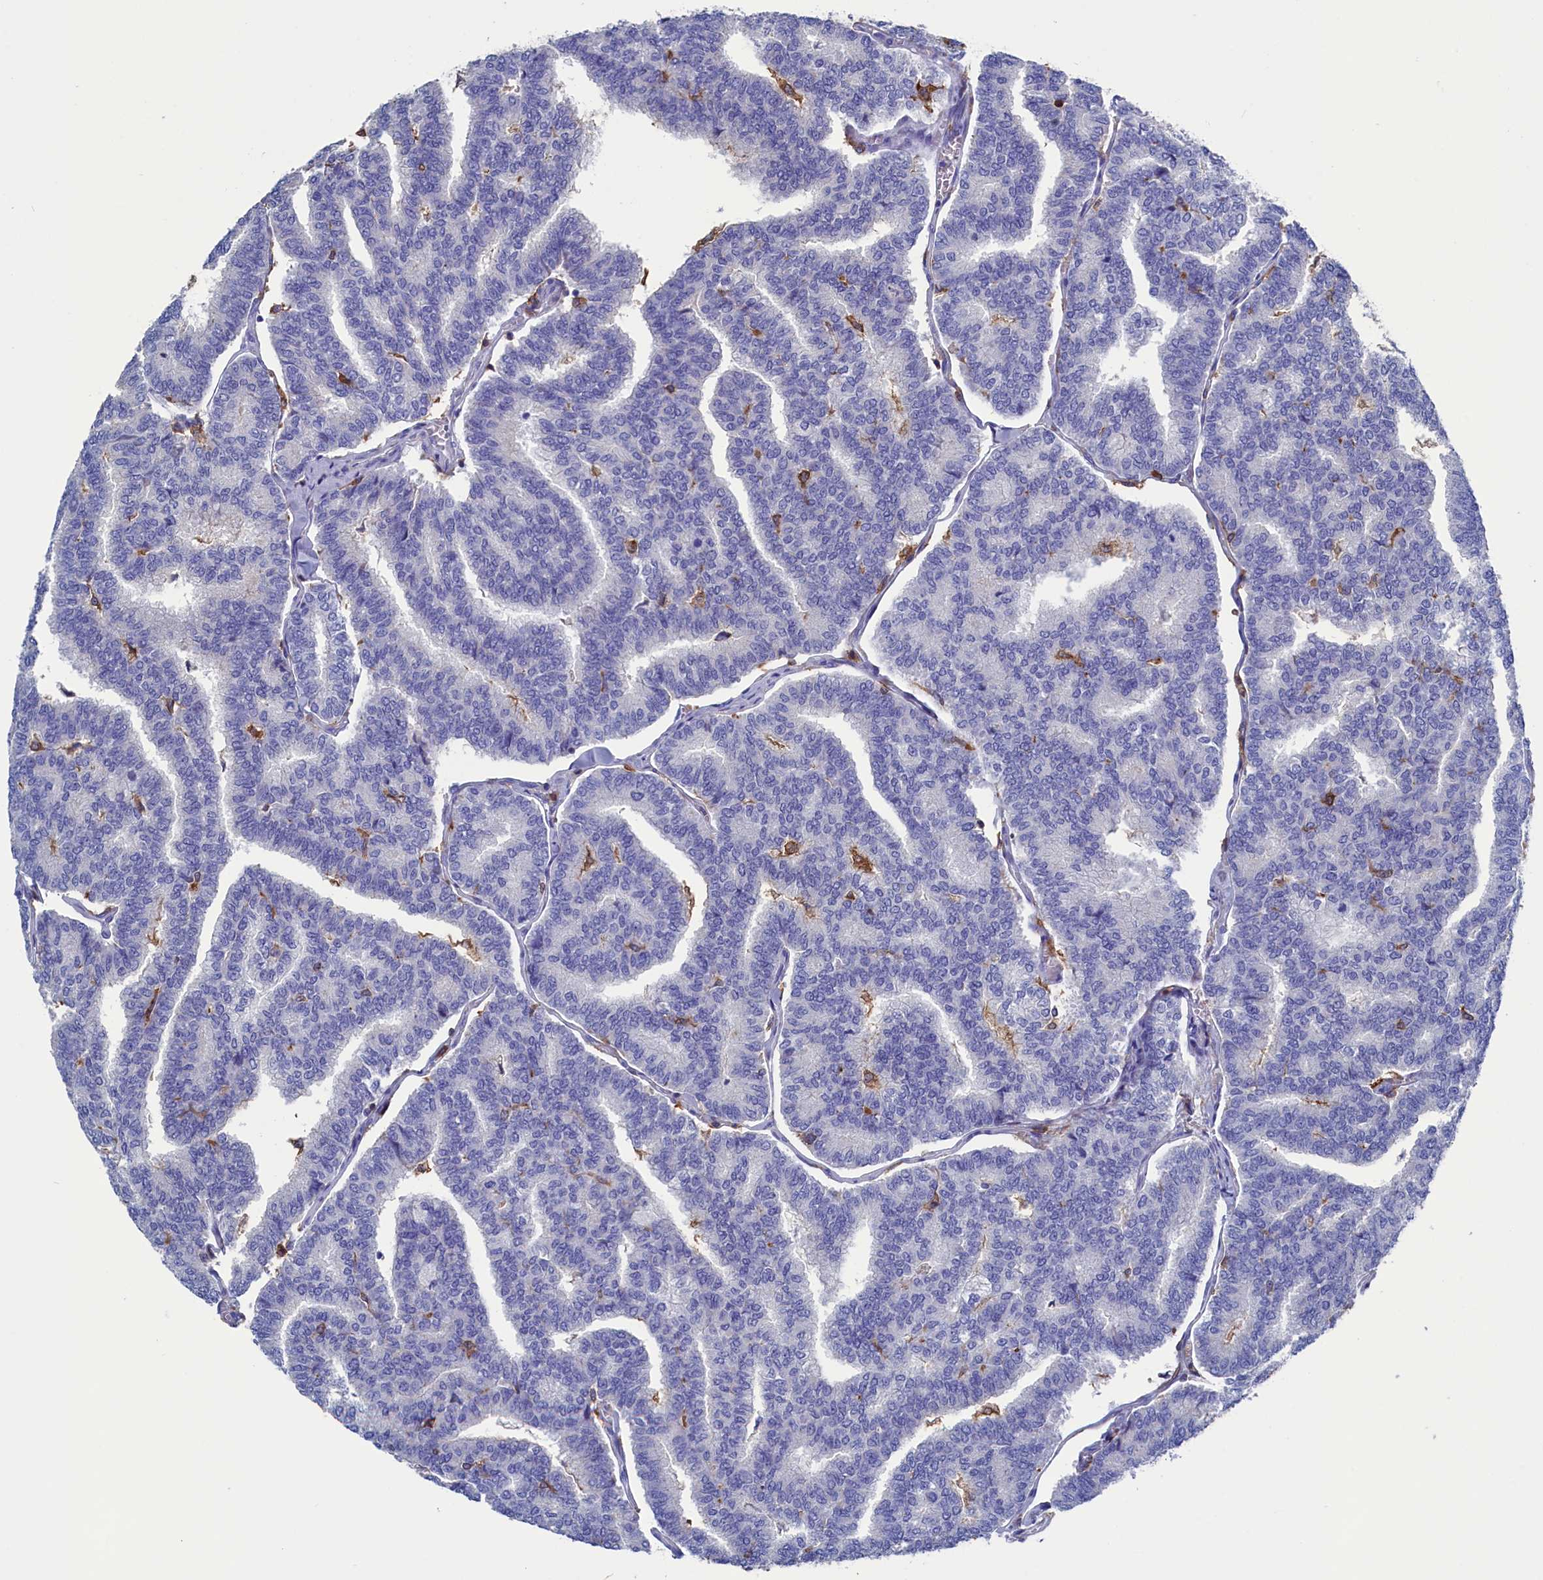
{"staining": {"intensity": "negative", "quantity": "none", "location": "none"}, "tissue": "thyroid cancer", "cell_type": "Tumor cells", "image_type": "cancer", "snomed": [{"axis": "morphology", "description": "Papillary adenocarcinoma, NOS"}, {"axis": "topography", "description": "Thyroid gland"}], "caption": "An image of human thyroid papillary adenocarcinoma is negative for staining in tumor cells.", "gene": "TYROBP", "patient": {"sex": "female", "age": 35}}